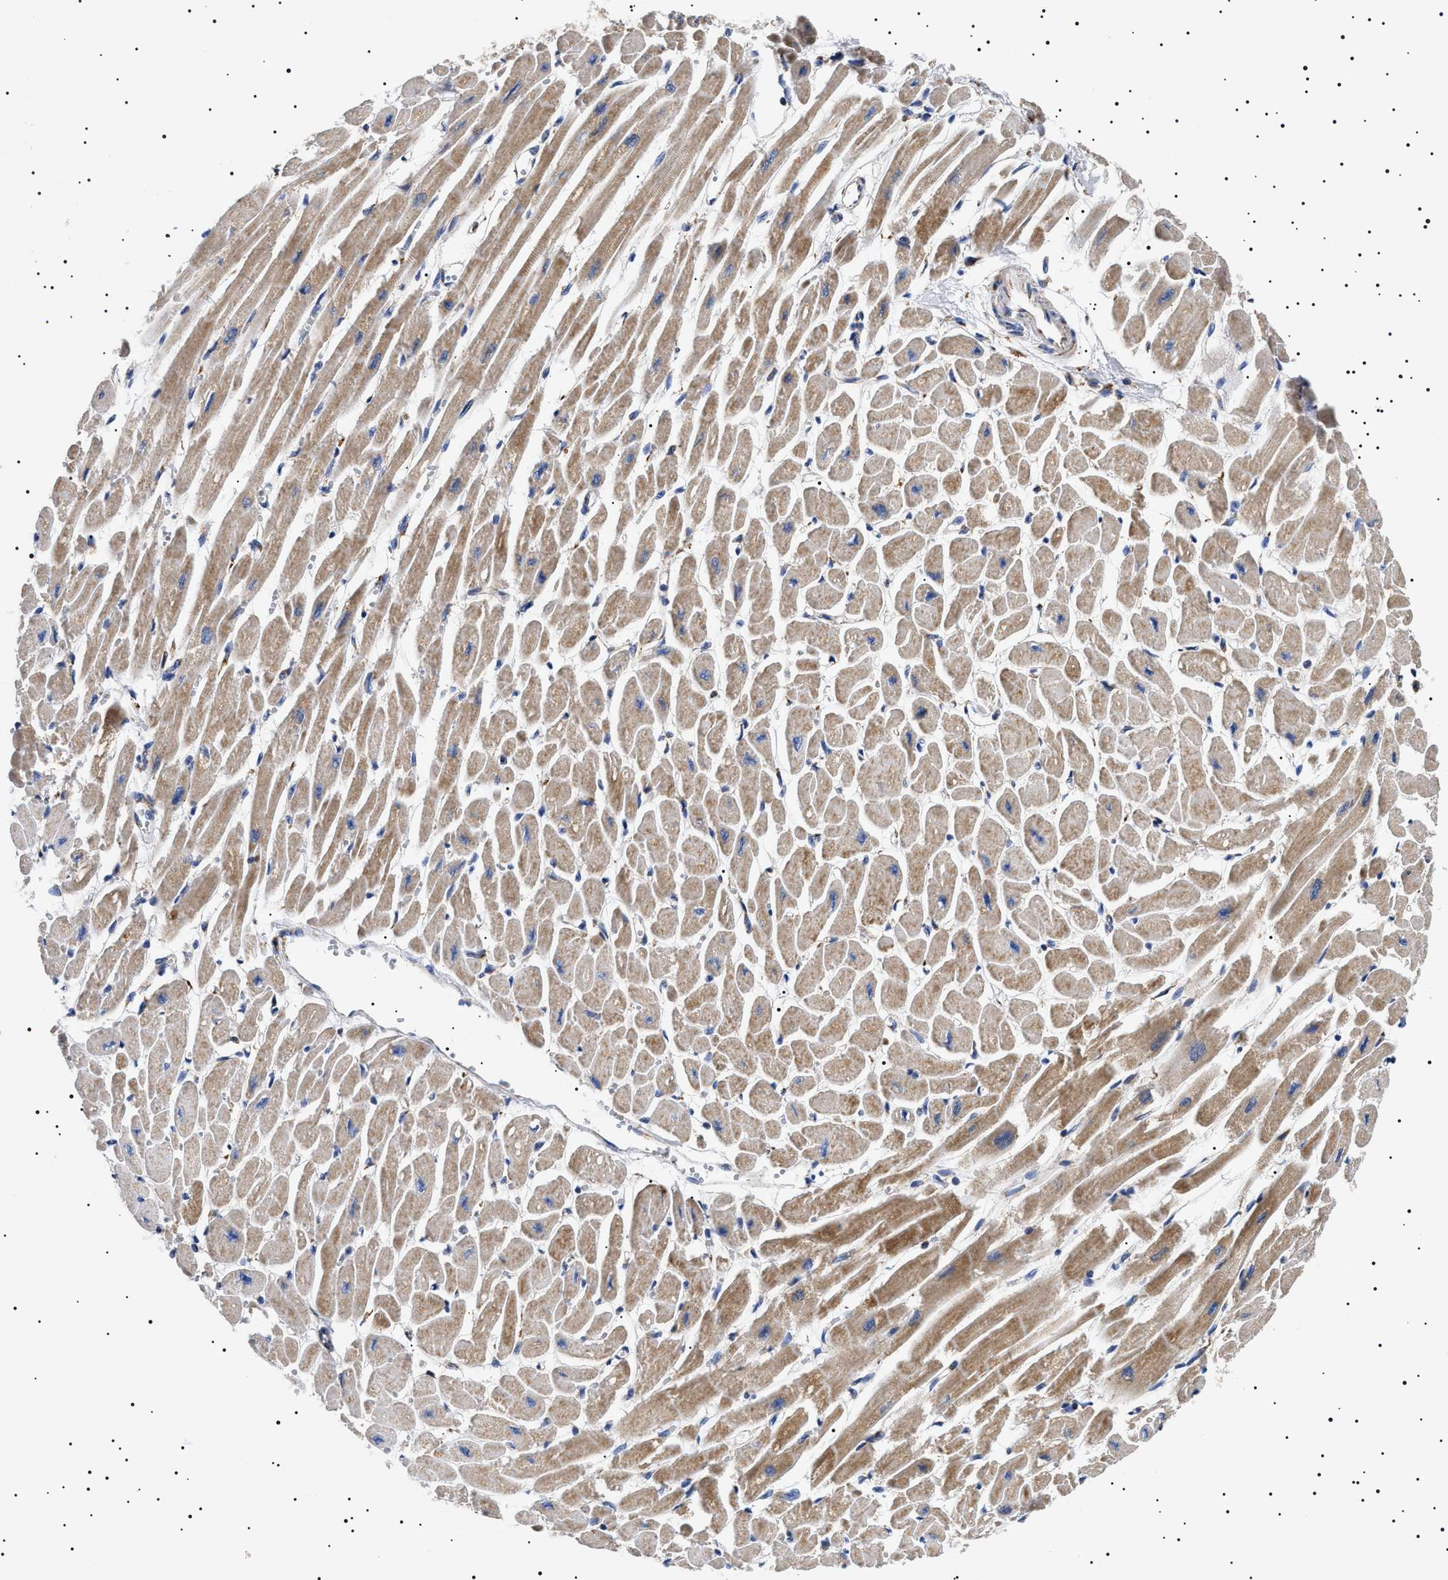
{"staining": {"intensity": "moderate", "quantity": ">75%", "location": "cytoplasmic/membranous"}, "tissue": "heart muscle", "cell_type": "Cardiomyocytes", "image_type": "normal", "snomed": [{"axis": "morphology", "description": "Normal tissue, NOS"}, {"axis": "topography", "description": "Heart"}], "caption": "Heart muscle stained with a protein marker exhibits moderate staining in cardiomyocytes.", "gene": "CHRDL2", "patient": {"sex": "female", "age": 54}}